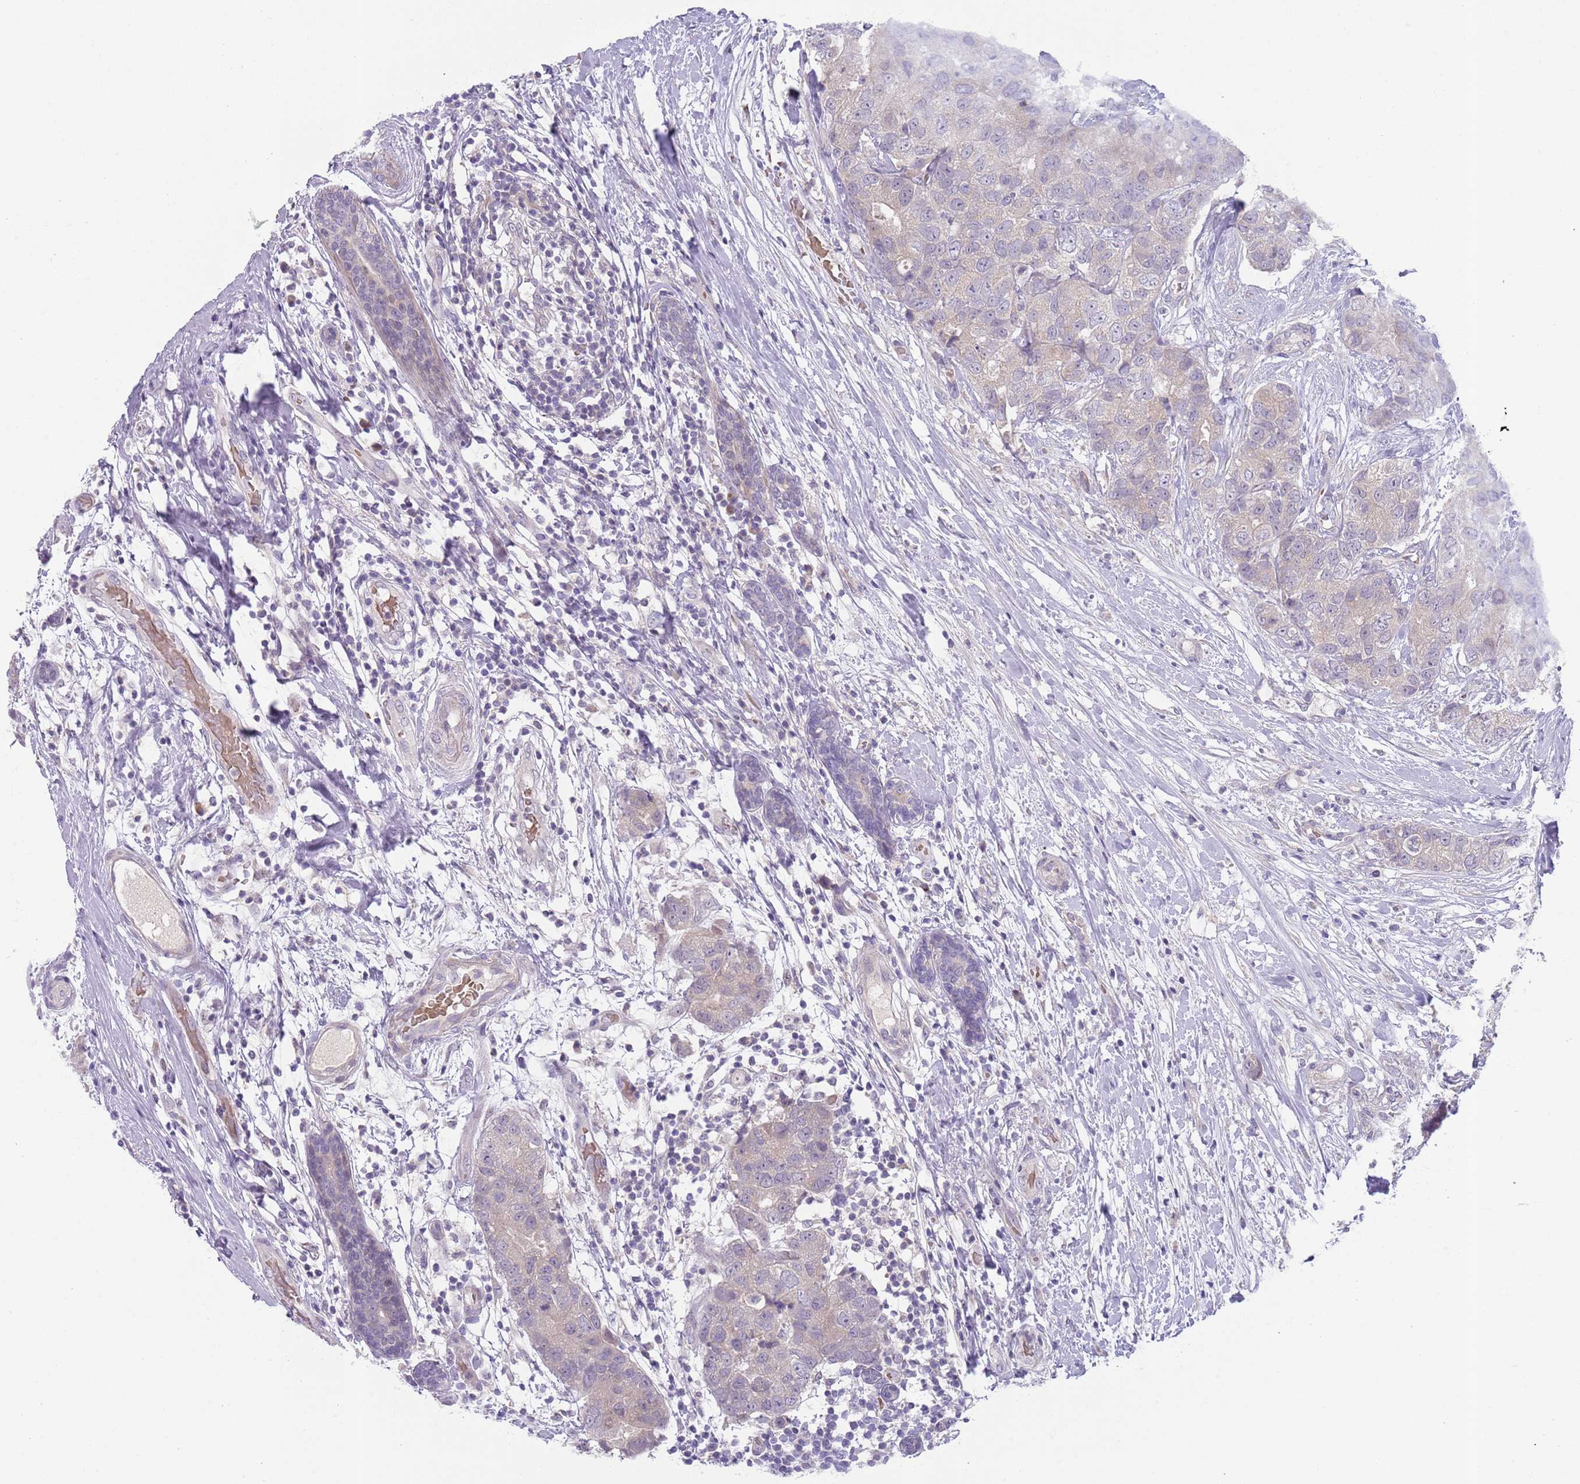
{"staining": {"intensity": "negative", "quantity": "none", "location": "none"}, "tissue": "breast cancer", "cell_type": "Tumor cells", "image_type": "cancer", "snomed": [{"axis": "morphology", "description": "Duct carcinoma"}, {"axis": "topography", "description": "Breast"}], "caption": "Immunohistochemistry photomicrograph of neoplastic tissue: breast cancer stained with DAB (3,3'-diaminobenzidine) exhibits no significant protein expression in tumor cells.", "gene": "PRAC1", "patient": {"sex": "female", "age": 62}}